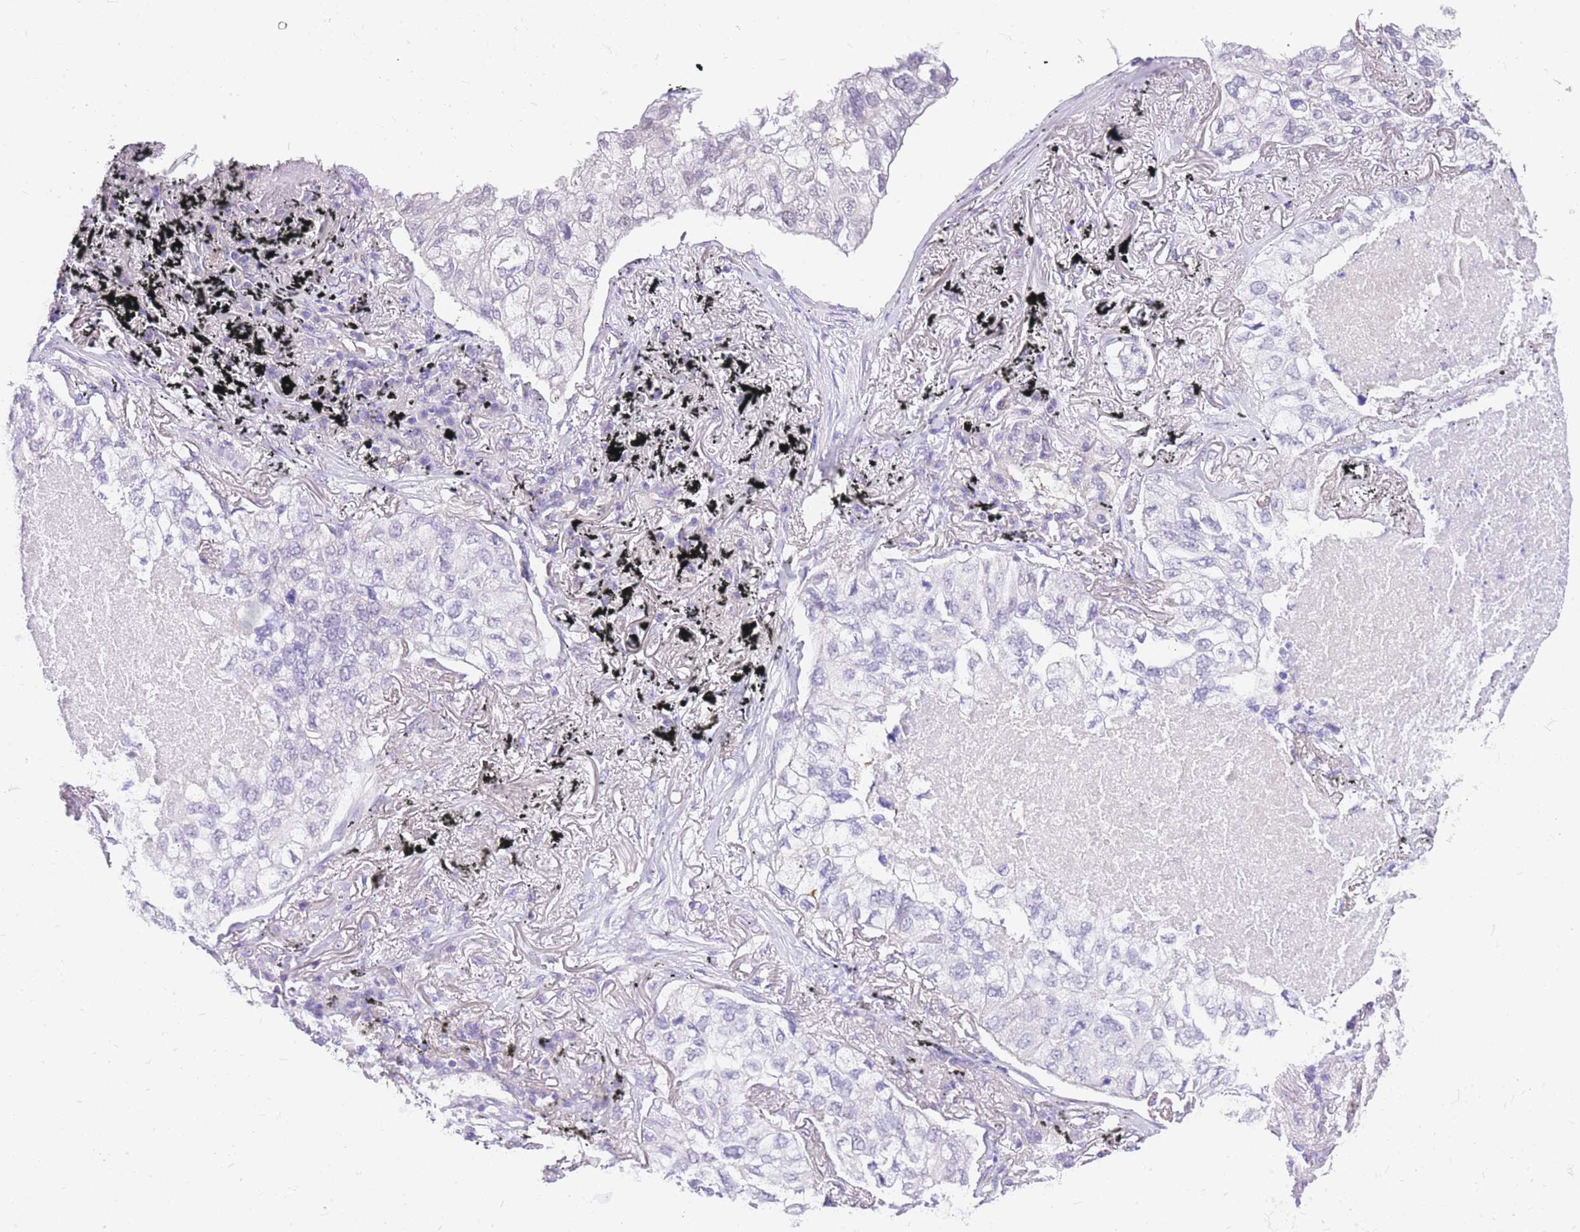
{"staining": {"intensity": "negative", "quantity": "none", "location": "none"}, "tissue": "lung cancer", "cell_type": "Tumor cells", "image_type": "cancer", "snomed": [{"axis": "morphology", "description": "Adenocarcinoma, NOS"}, {"axis": "topography", "description": "Lung"}], "caption": "Tumor cells are negative for protein expression in human adenocarcinoma (lung). The staining was performed using DAB (3,3'-diaminobenzidine) to visualize the protein expression in brown, while the nuclei were stained in blue with hematoxylin (Magnification: 20x).", "gene": "S100PBP", "patient": {"sex": "male", "age": 65}}